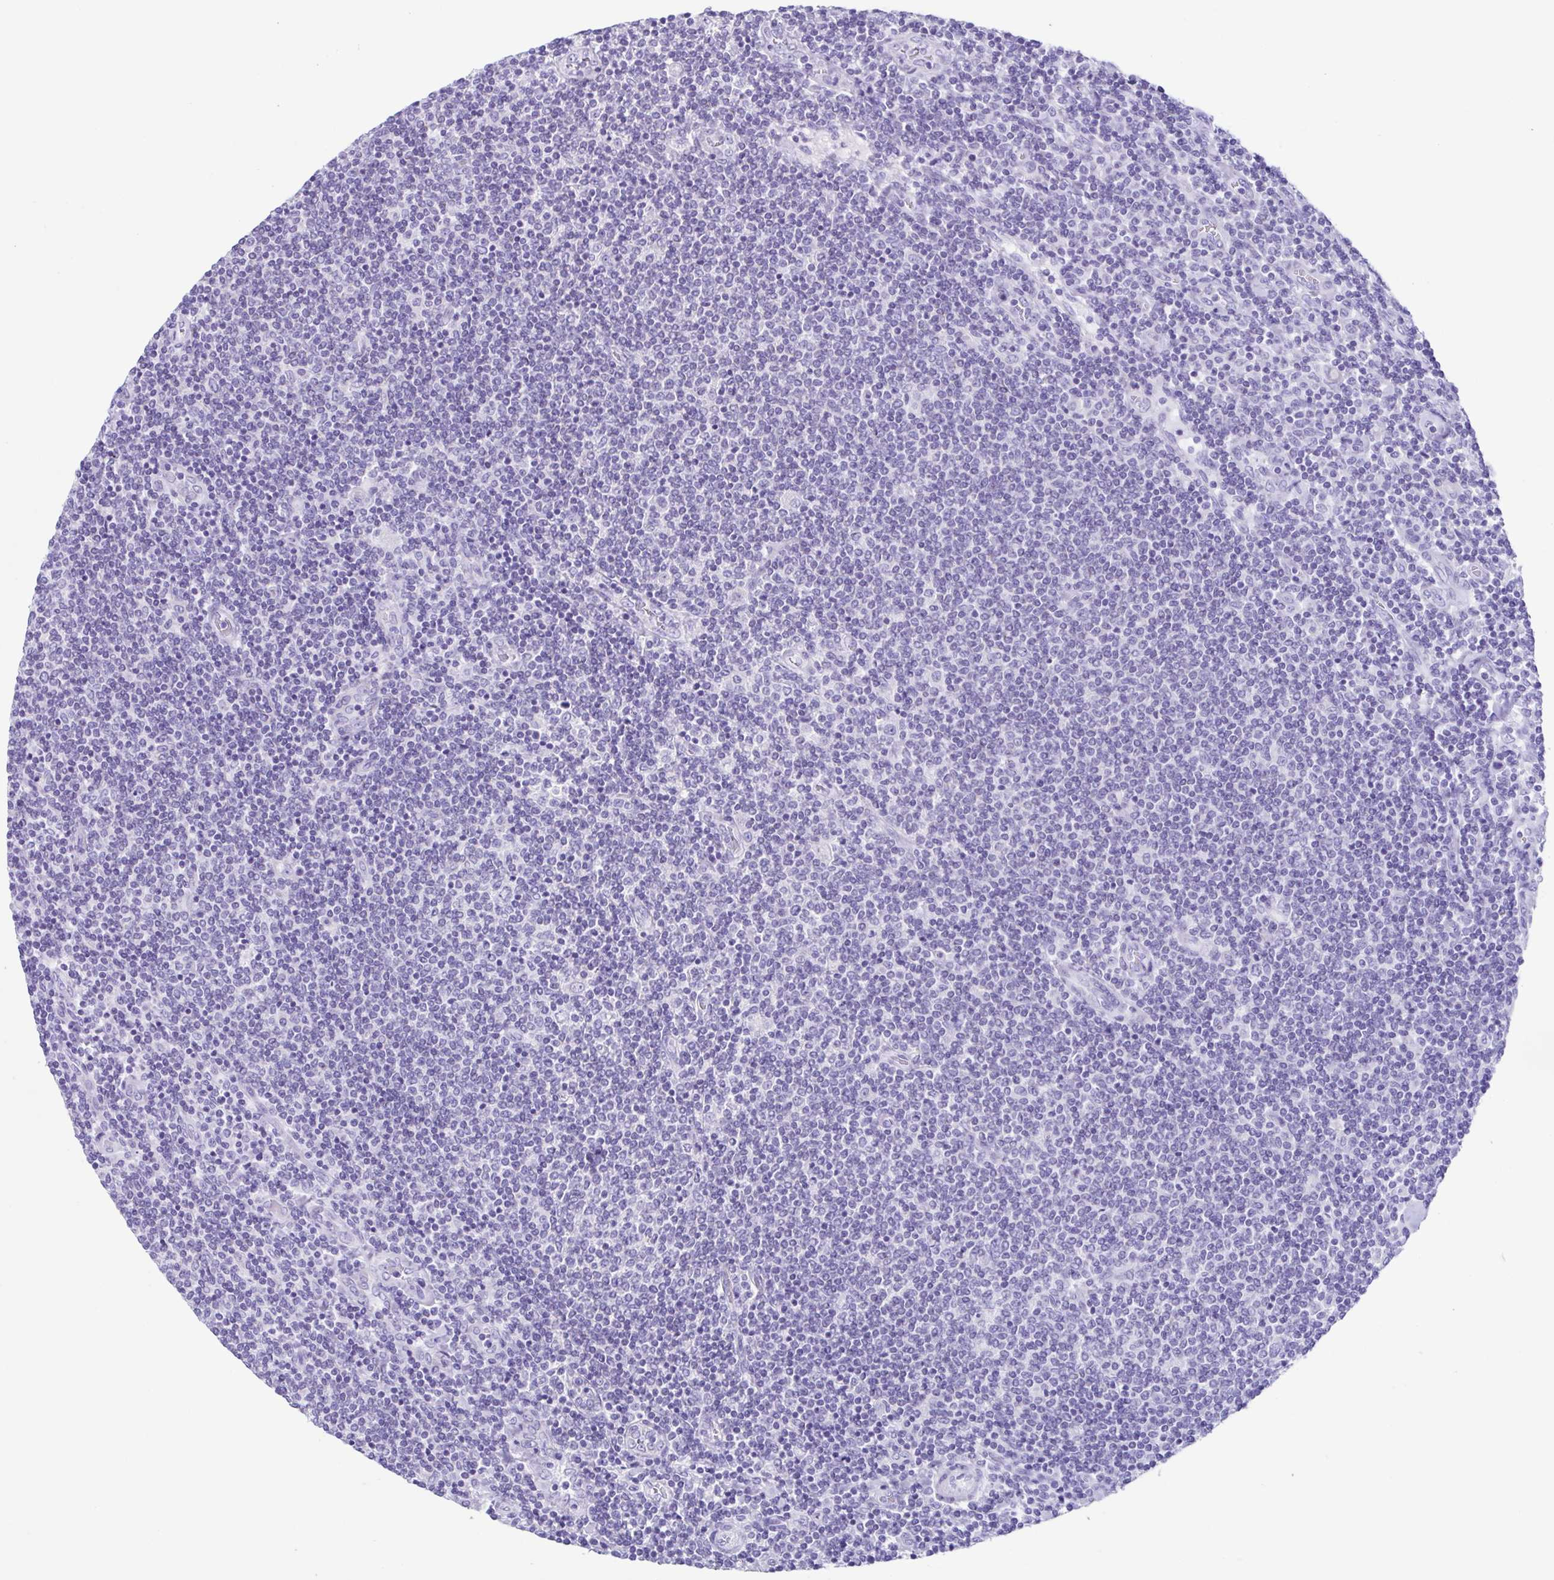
{"staining": {"intensity": "negative", "quantity": "none", "location": "none"}, "tissue": "lymphoma", "cell_type": "Tumor cells", "image_type": "cancer", "snomed": [{"axis": "morphology", "description": "Malignant lymphoma, non-Hodgkin's type, Low grade"}, {"axis": "topography", "description": "Lymph node"}], "caption": "IHC of lymphoma exhibits no staining in tumor cells. Nuclei are stained in blue.", "gene": "ACTRT3", "patient": {"sex": "male", "age": 52}}